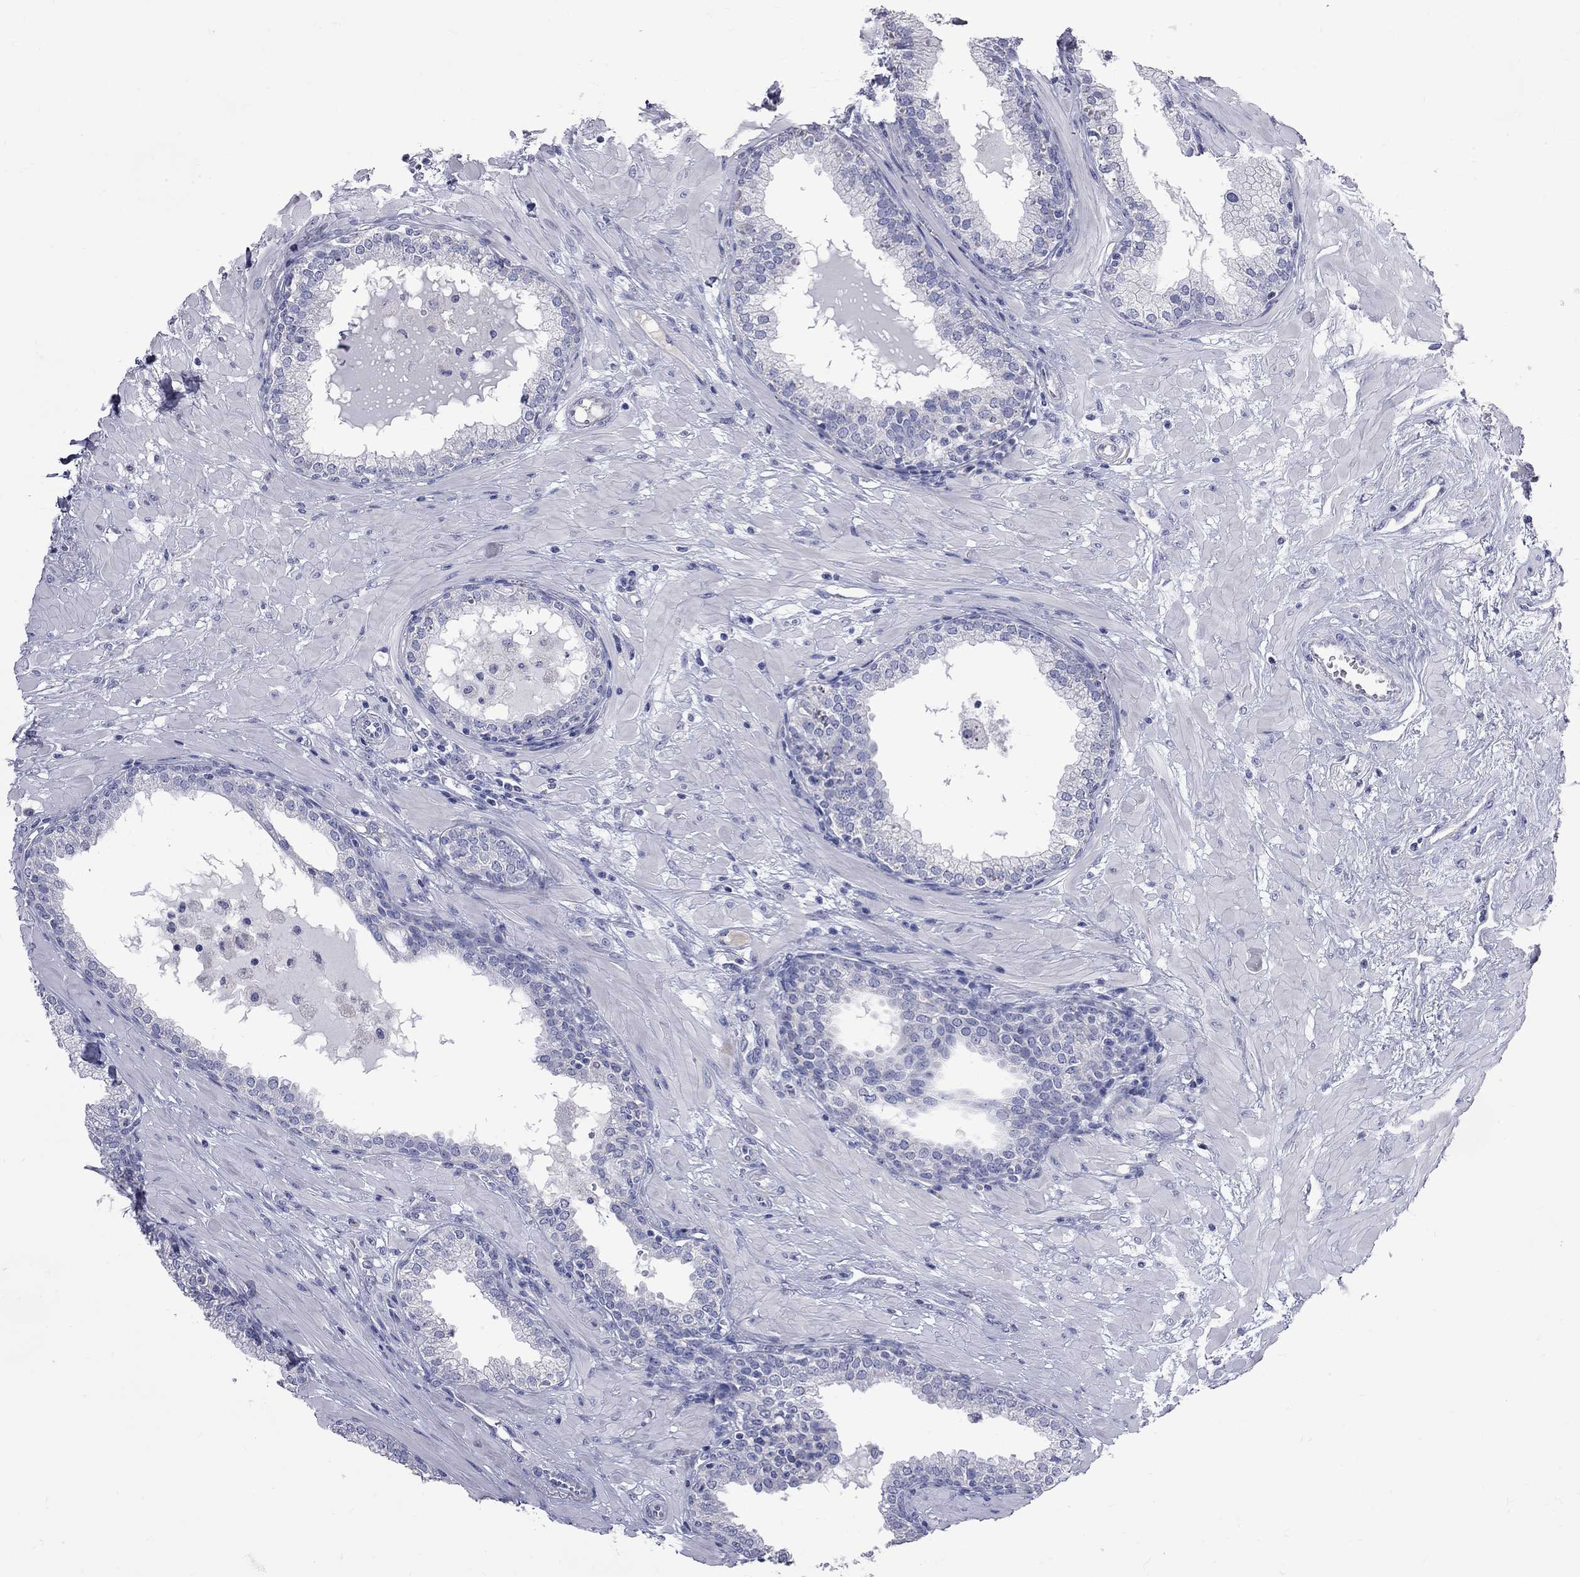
{"staining": {"intensity": "negative", "quantity": "none", "location": "none"}, "tissue": "prostate", "cell_type": "Glandular cells", "image_type": "normal", "snomed": [{"axis": "morphology", "description": "Normal tissue, NOS"}, {"axis": "topography", "description": "Prostate"}], "caption": "This is an immunohistochemistry (IHC) micrograph of benign human prostate. There is no staining in glandular cells.", "gene": "KCND2", "patient": {"sex": "male", "age": 64}}